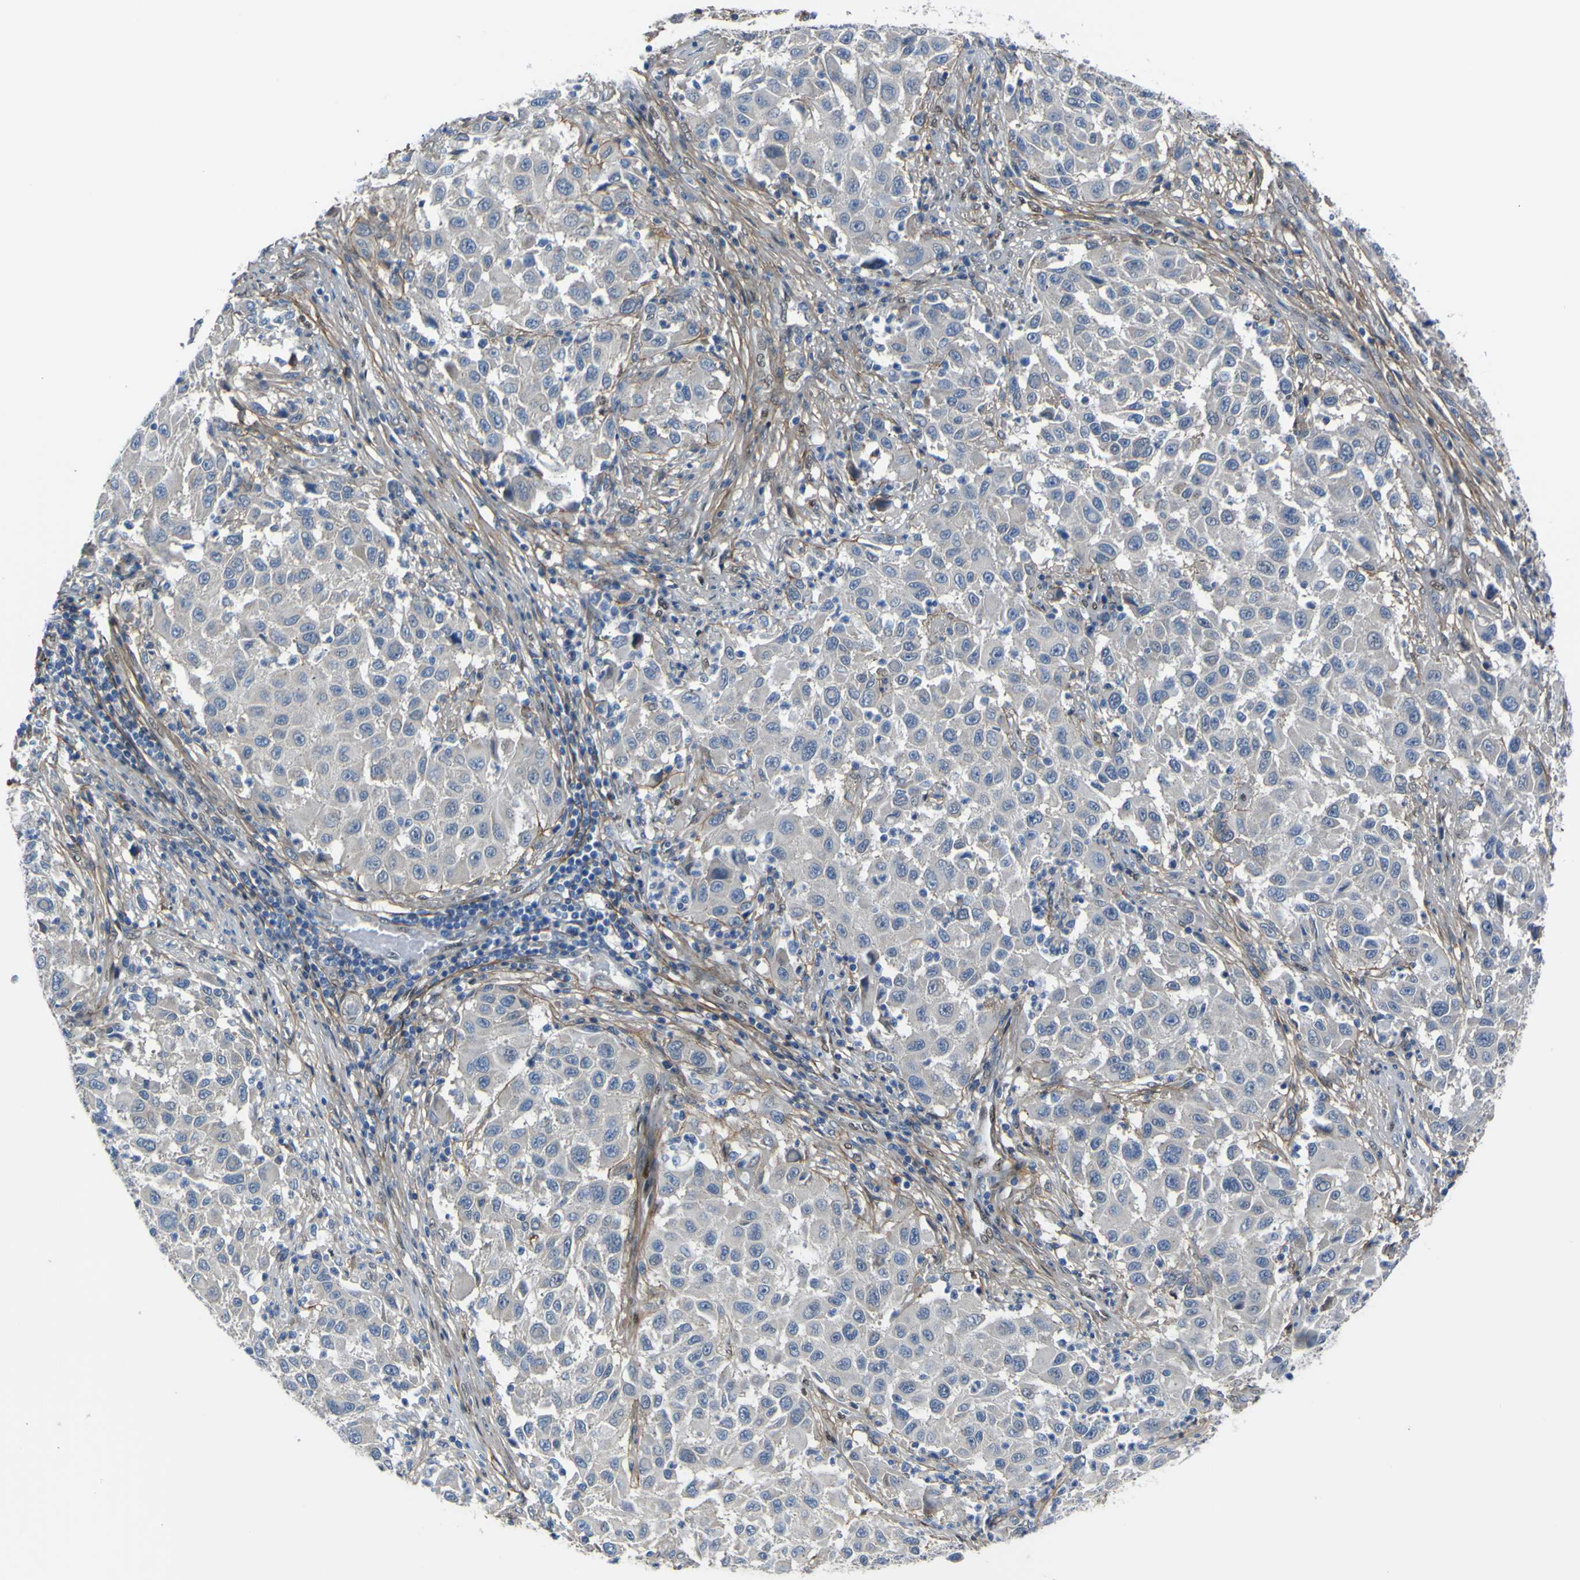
{"staining": {"intensity": "negative", "quantity": "none", "location": "none"}, "tissue": "melanoma", "cell_type": "Tumor cells", "image_type": "cancer", "snomed": [{"axis": "morphology", "description": "Malignant melanoma, Metastatic site"}, {"axis": "topography", "description": "Lymph node"}], "caption": "Tumor cells are negative for protein expression in human melanoma.", "gene": "LRRN1", "patient": {"sex": "male", "age": 61}}